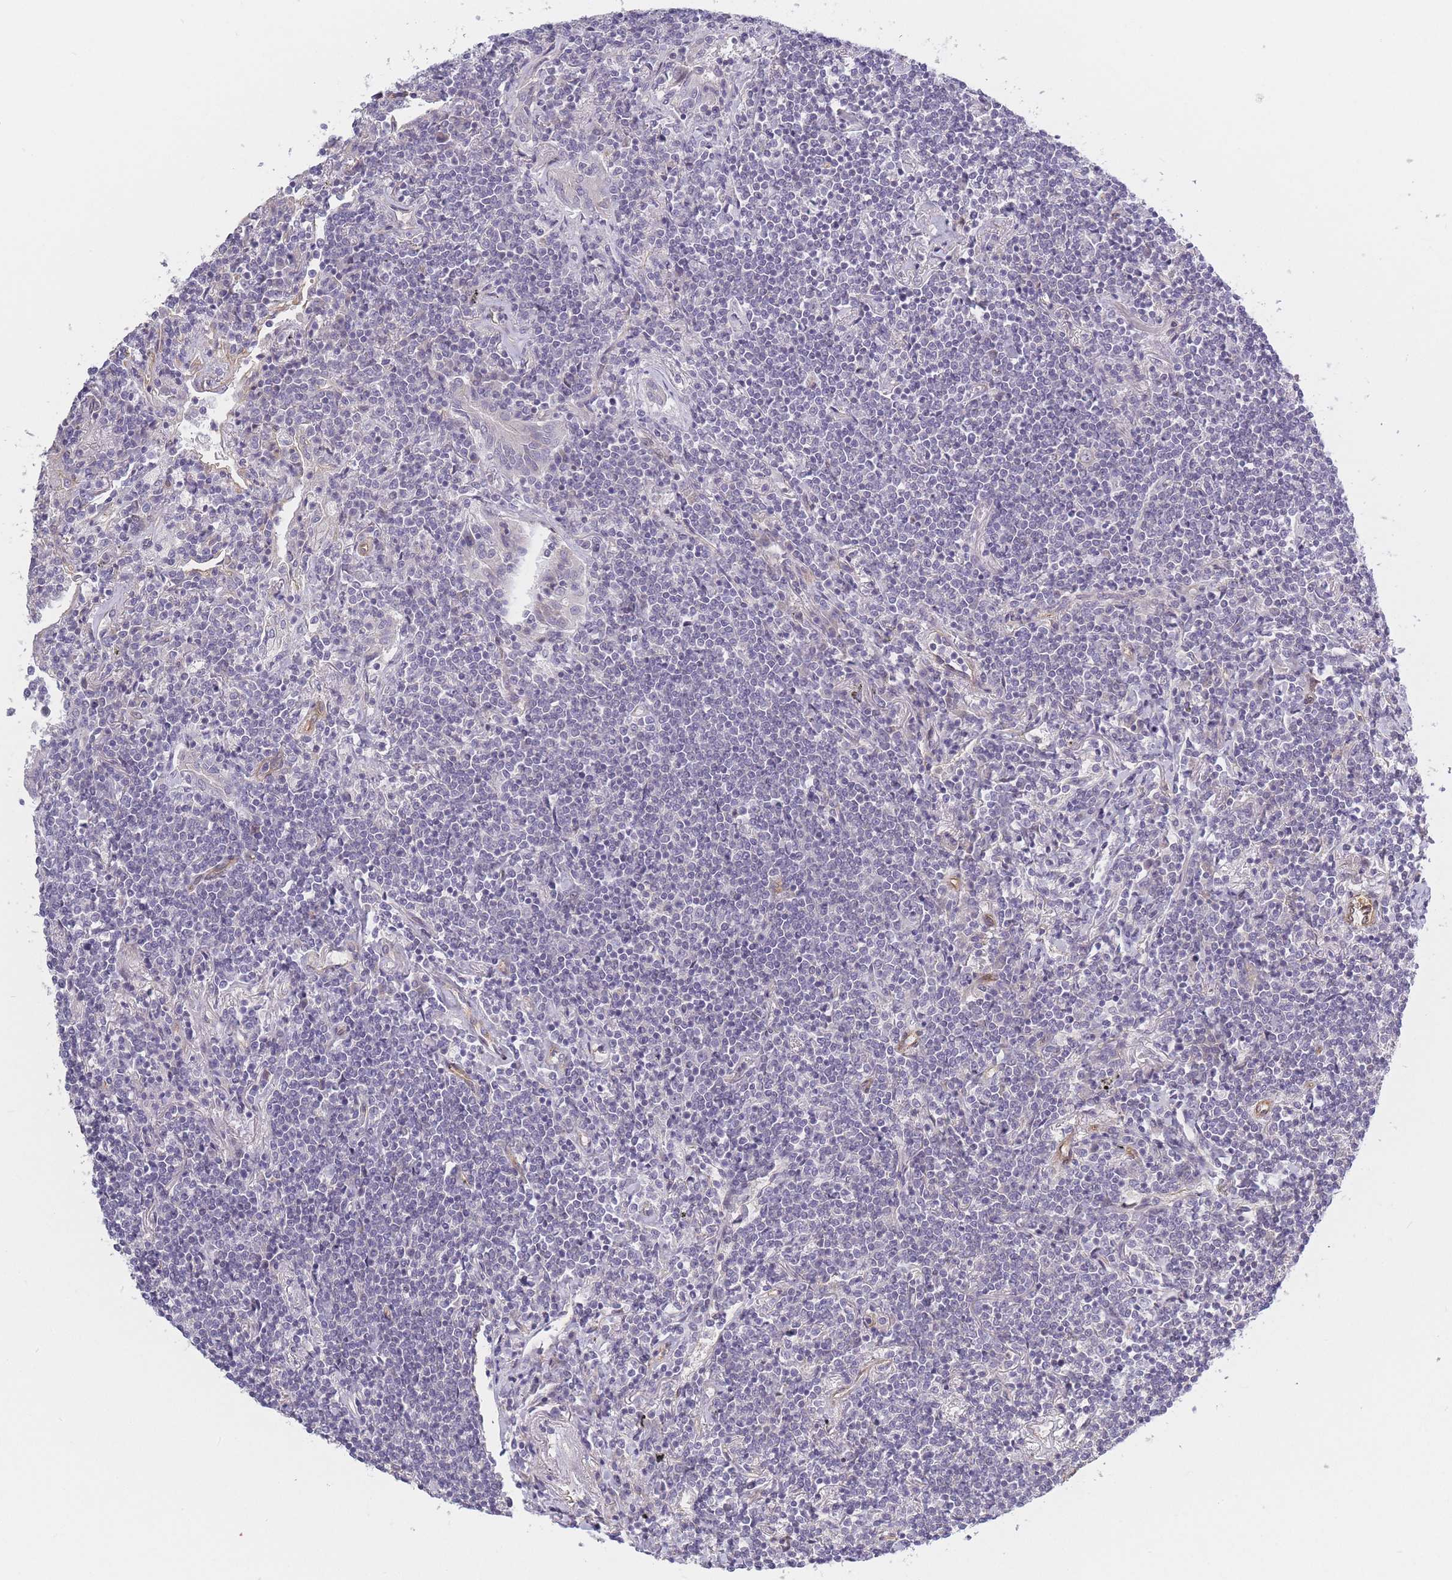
{"staining": {"intensity": "negative", "quantity": "none", "location": "none"}, "tissue": "lymphoma", "cell_type": "Tumor cells", "image_type": "cancer", "snomed": [{"axis": "morphology", "description": "Malignant lymphoma, non-Hodgkin's type, Low grade"}, {"axis": "topography", "description": "Lung"}], "caption": "Image shows no significant protein expression in tumor cells of lymphoma.", "gene": "SLC7A6", "patient": {"sex": "female", "age": 71}}